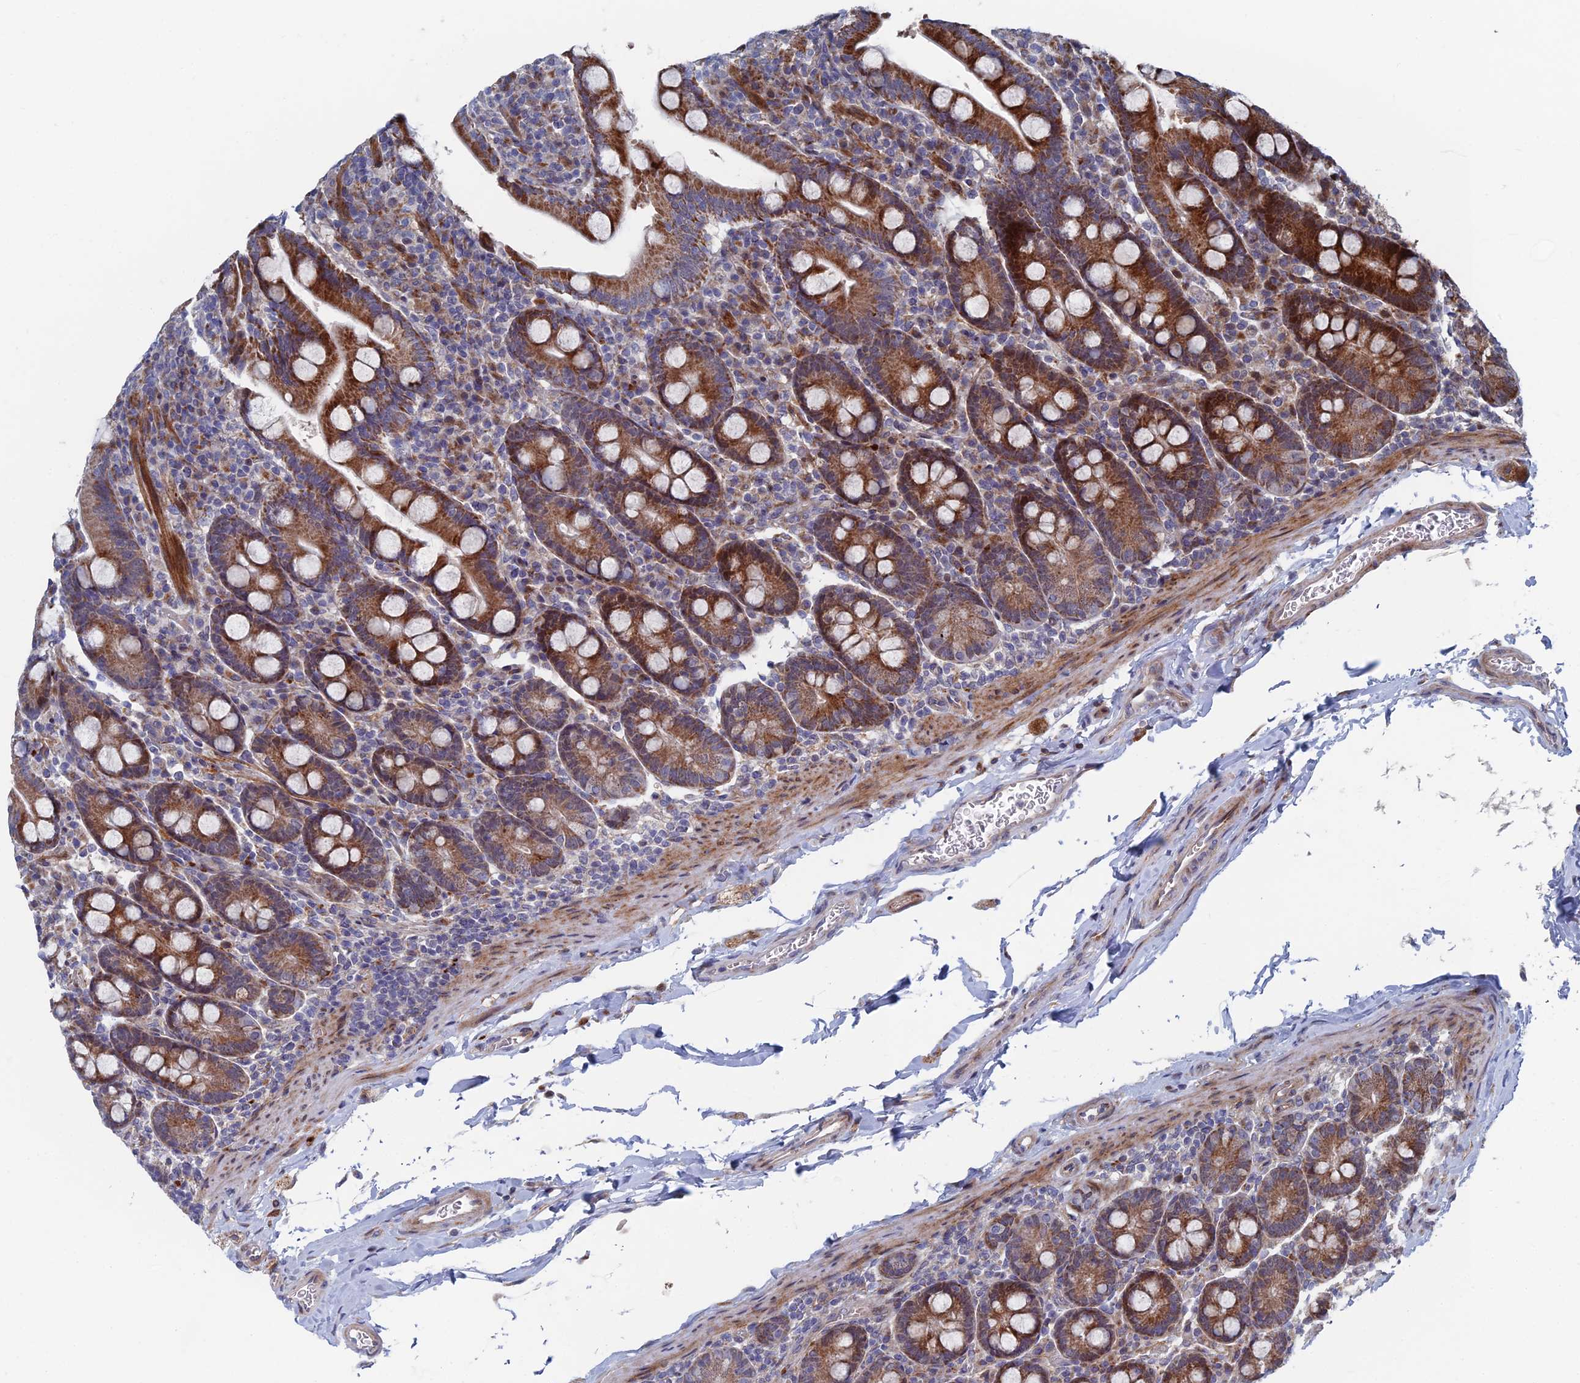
{"staining": {"intensity": "strong", "quantity": "25%-75%", "location": "cytoplasmic/membranous"}, "tissue": "duodenum", "cell_type": "Glandular cells", "image_type": "normal", "snomed": [{"axis": "morphology", "description": "Normal tissue, NOS"}, {"axis": "topography", "description": "Duodenum"}], "caption": "Protein expression analysis of normal duodenum demonstrates strong cytoplasmic/membranous positivity in approximately 25%-75% of glandular cells.", "gene": "GTF2IRD1", "patient": {"sex": "male", "age": 35}}